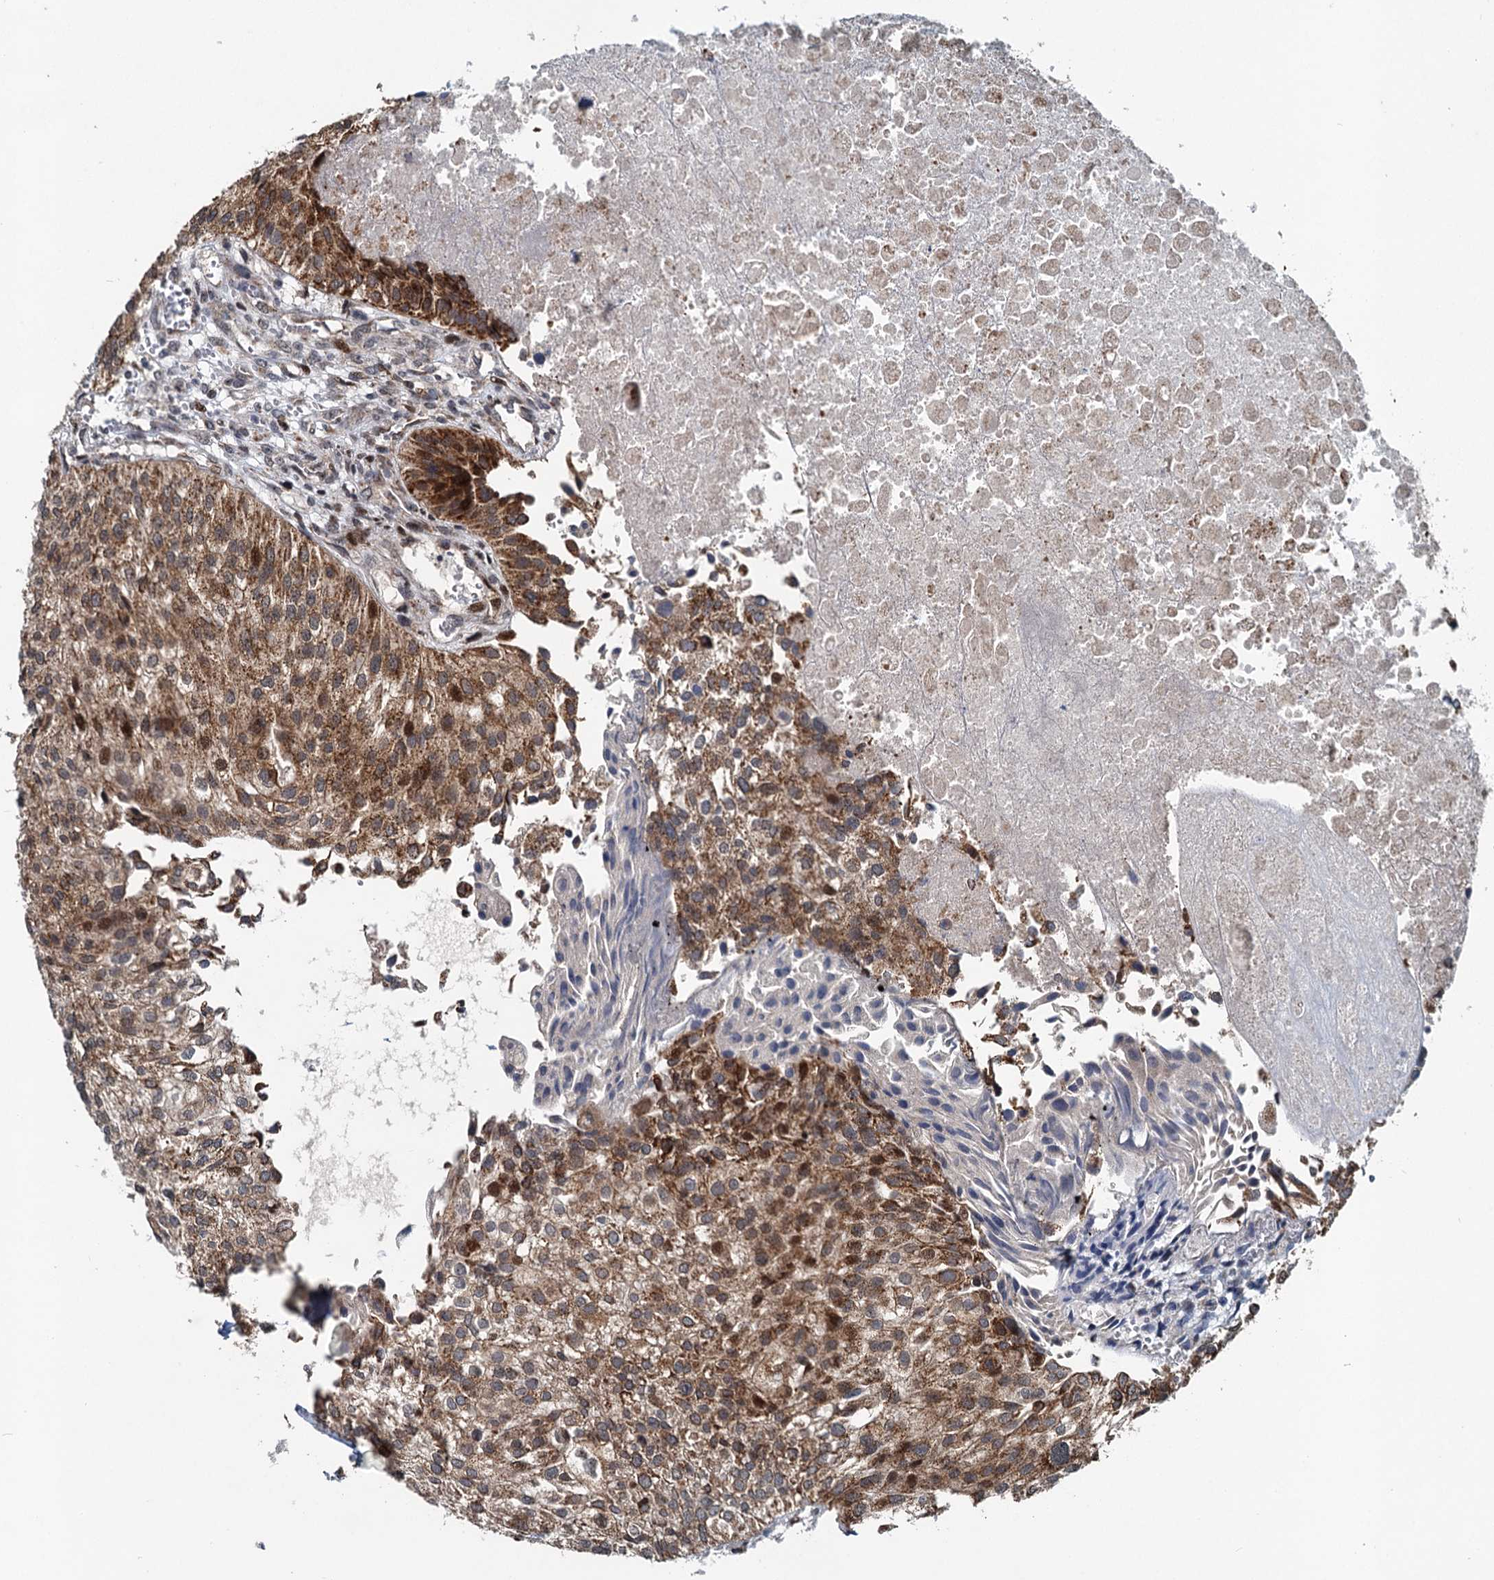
{"staining": {"intensity": "moderate", "quantity": "25%-75%", "location": "cytoplasmic/membranous,nuclear"}, "tissue": "urothelial cancer", "cell_type": "Tumor cells", "image_type": "cancer", "snomed": [{"axis": "morphology", "description": "Urothelial carcinoma, Low grade"}, {"axis": "topography", "description": "Urinary bladder"}], "caption": "Tumor cells demonstrate medium levels of moderate cytoplasmic/membranous and nuclear positivity in approximately 25%-75% of cells in urothelial cancer.", "gene": "RITA1", "patient": {"sex": "female", "age": 89}}